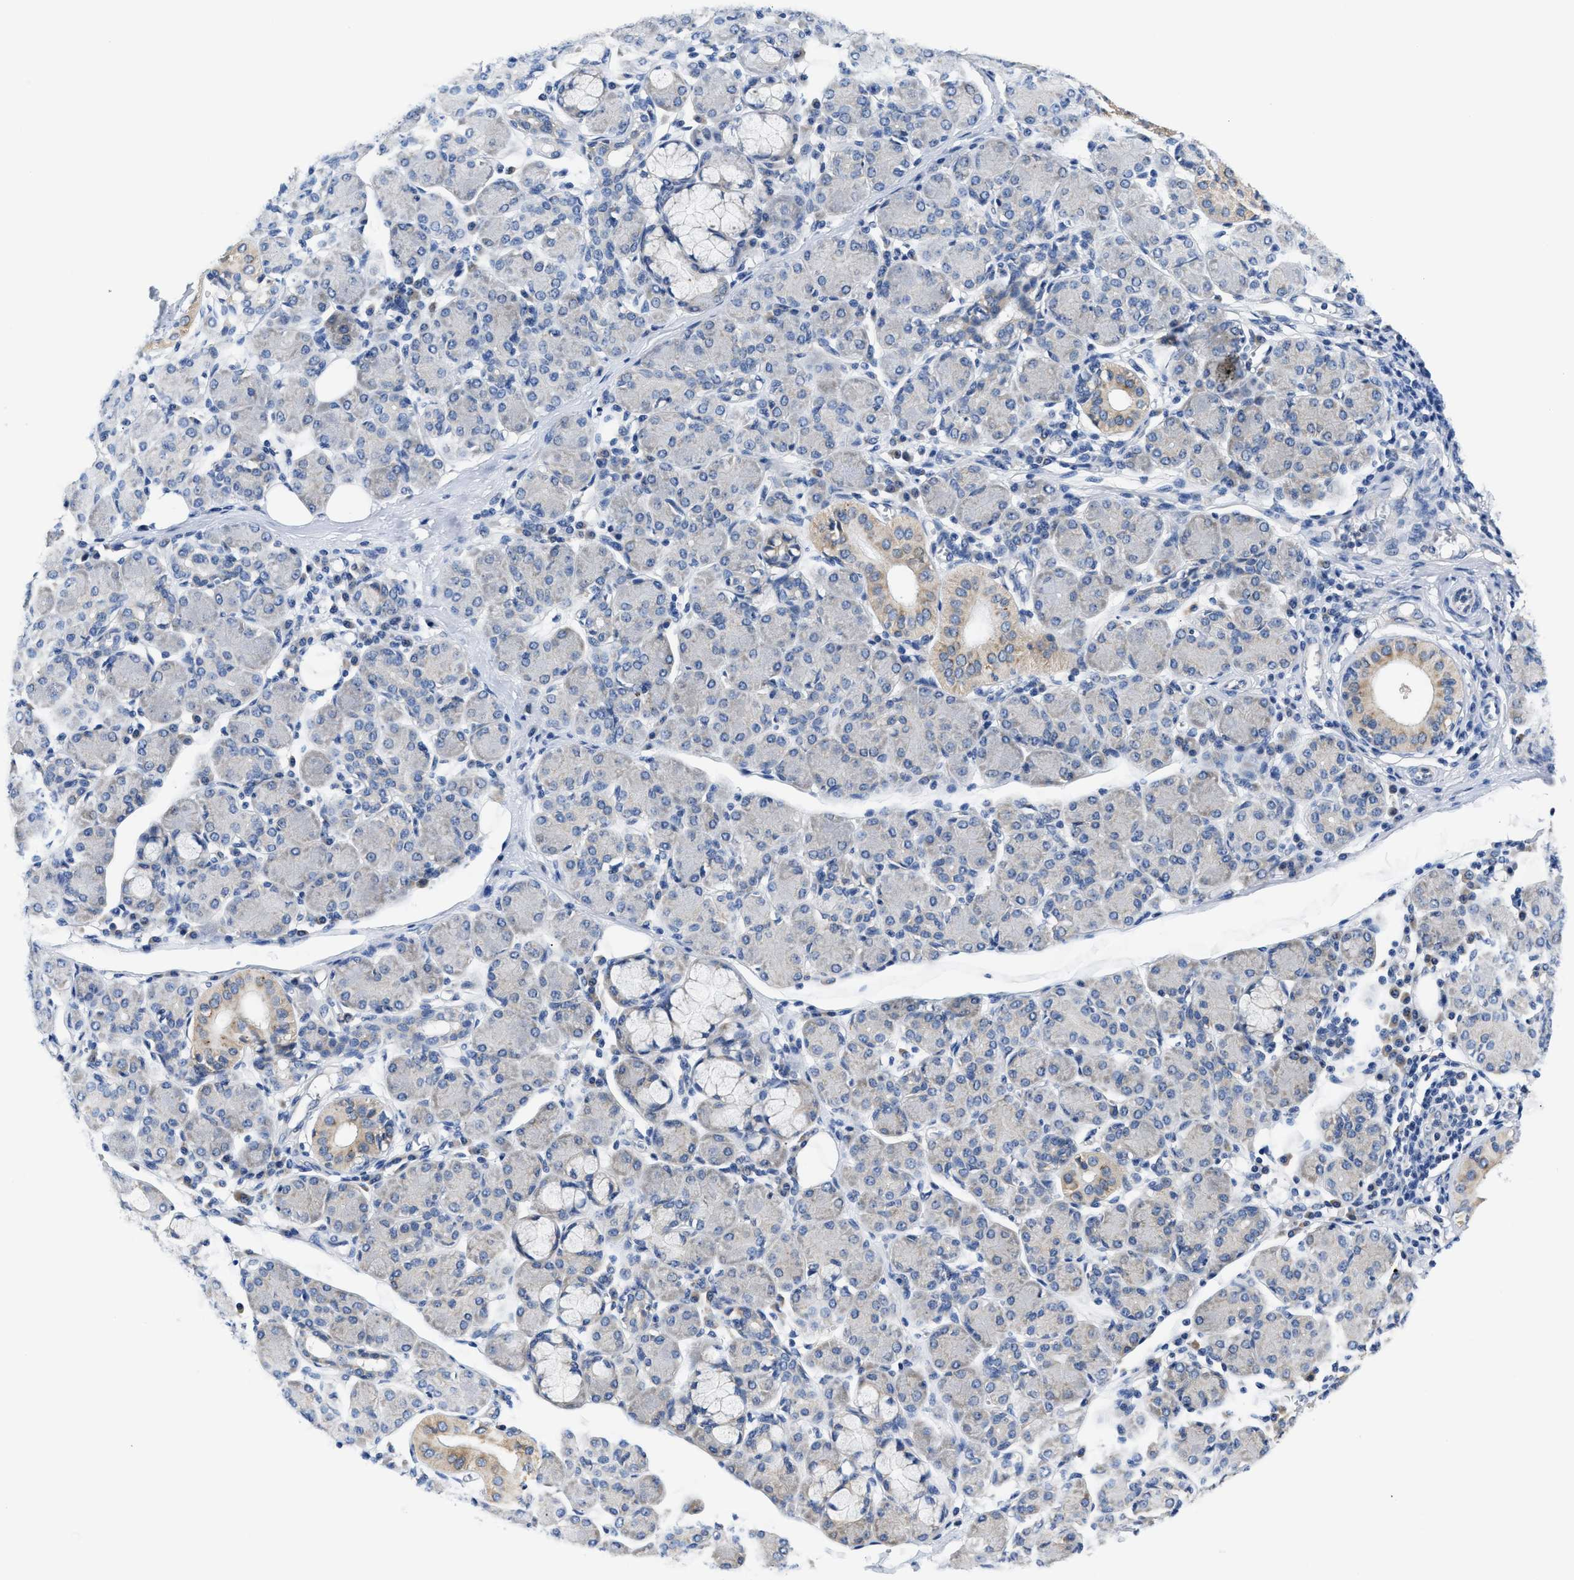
{"staining": {"intensity": "moderate", "quantity": "<25%", "location": "cytoplasmic/membranous"}, "tissue": "salivary gland", "cell_type": "Glandular cells", "image_type": "normal", "snomed": [{"axis": "morphology", "description": "Normal tissue, NOS"}, {"axis": "morphology", "description": "Inflammation, NOS"}, {"axis": "topography", "description": "Lymph node"}, {"axis": "topography", "description": "Salivary gland"}], "caption": "The immunohistochemical stain shows moderate cytoplasmic/membranous staining in glandular cells of normal salivary gland. (DAB (3,3'-diaminobenzidine) IHC, brown staining for protein, blue staining for nuclei).", "gene": "FAM185A", "patient": {"sex": "male", "age": 3}}